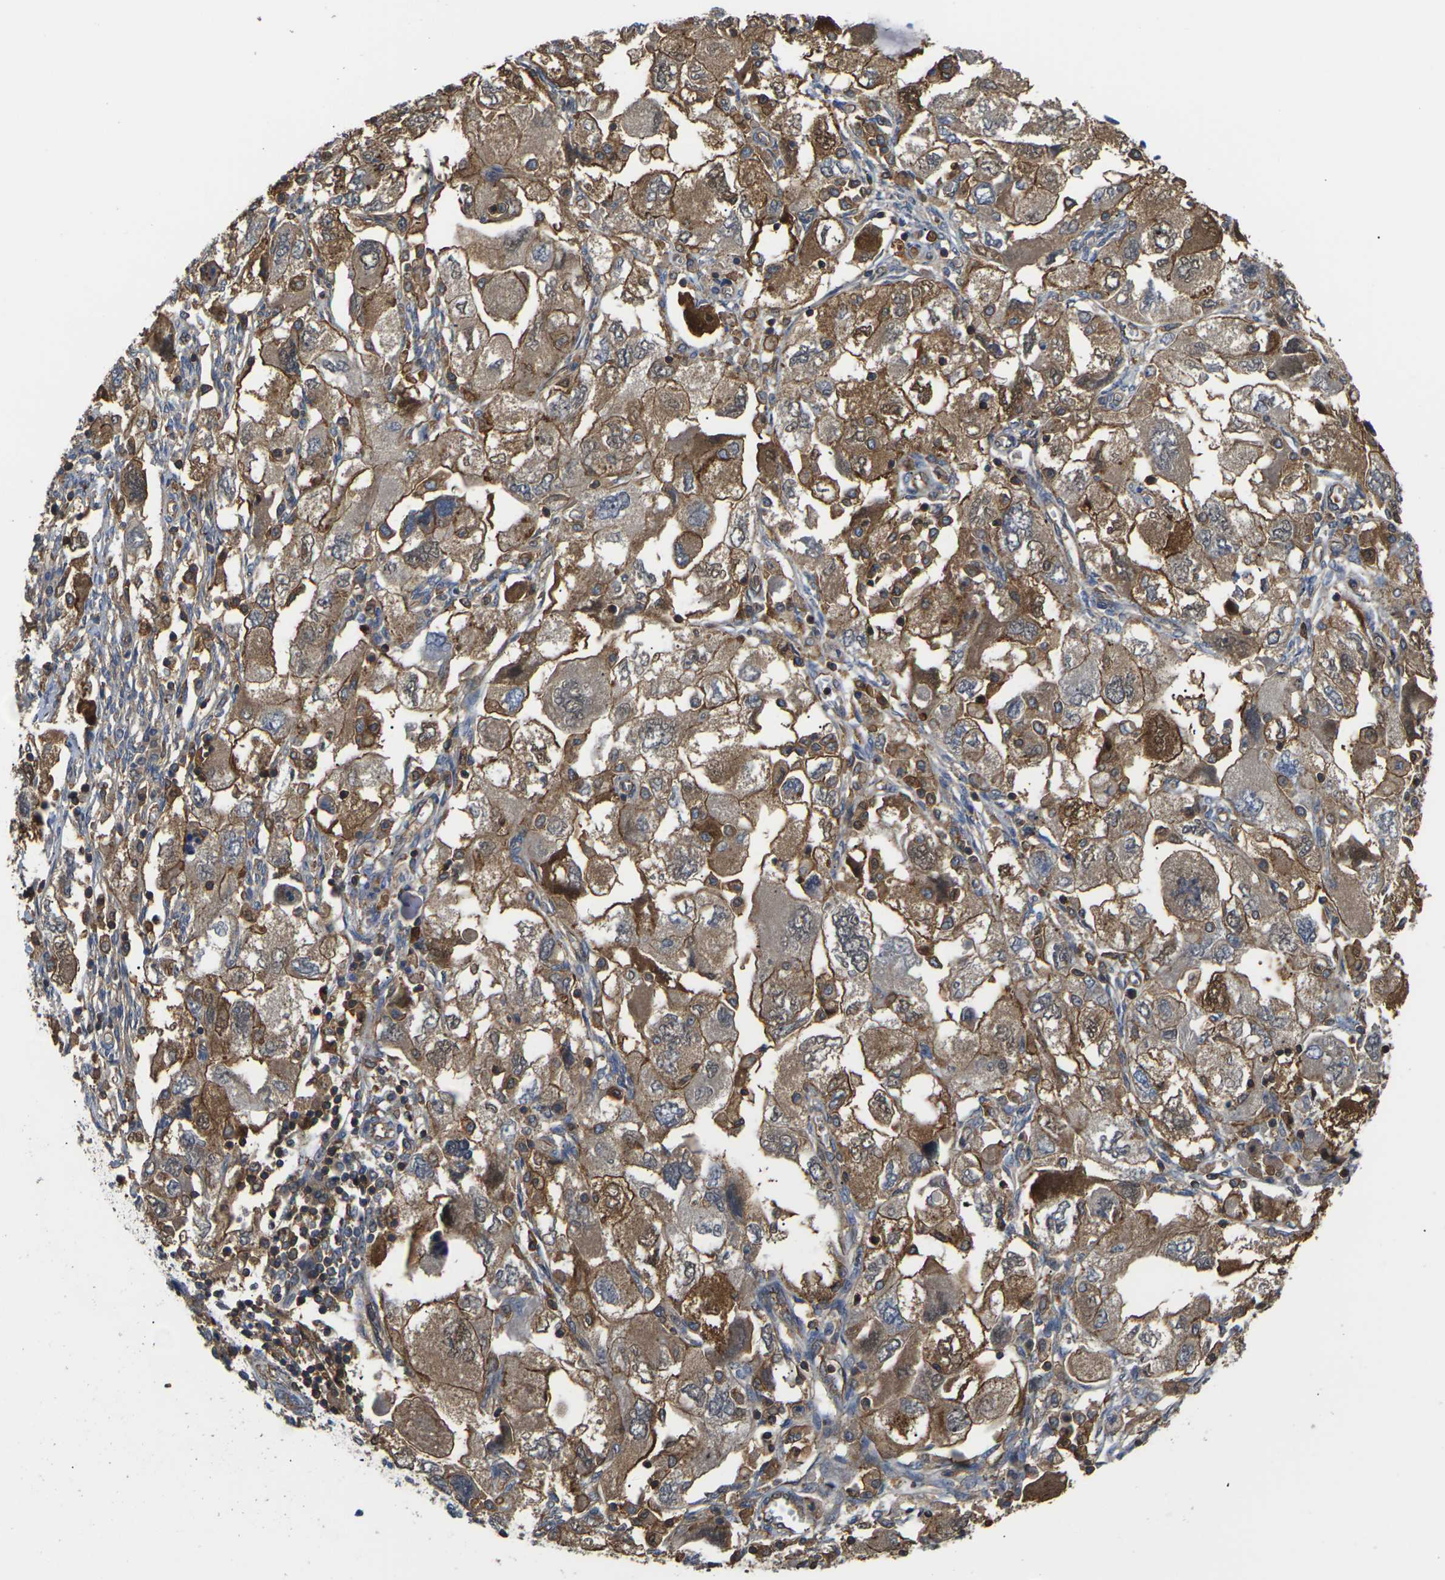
{"staining": {"intensity": "moderate", "quantity": ">75%", "location": "cytoplasmic/membranous"}, "tissue": "ovarian cancer", "cell_type": "Tumor cells", "image_type": "cancer", "snomed": [{"axis": "morphology", "description": "Carcinoma, NOS"}, {"axis": "morphology", "description": "Cystadenocarcinoma, serous, NOS"}, {"axis": "topography", "description": "Ovary"}], "caption": "Immunohistochemical staining of human ovarian cancer (carcinoma) exhibits medium levels of moderate cytoplasmic/membranous staining in approximately >75% of tumor cells.", "gene": "IQGAP1", "patient": {"sex": "female", "age": 69}}